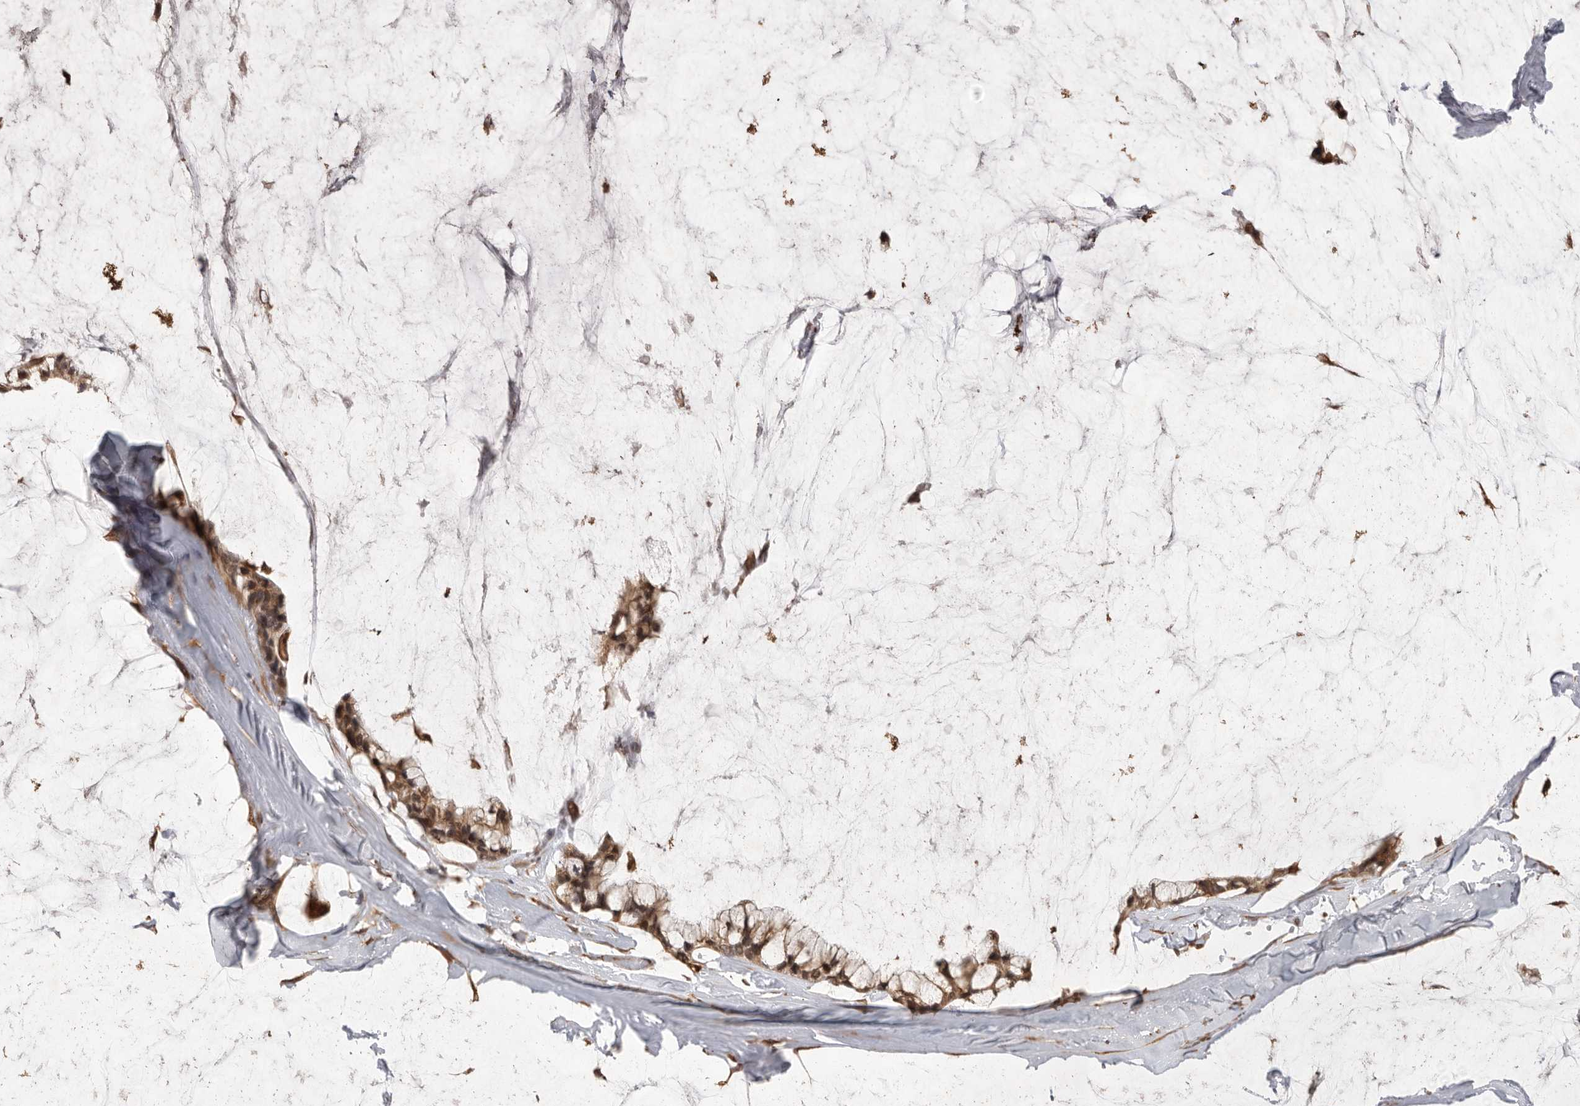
{"staining": {"intensity": "weak", "quantity": ">75%", "location": "cytoplasmic/membranous,nuclear"}, "tissue": "ovarian cancer", "cell_type": "Tumor cells", "image_type": "cancer", "snomed": [{"axis": "morphology", "description": "Cystadenocarcinoma, mucinous, NOS"}, {"axis": "topography", "description": "Ovary"}], "caption": "Ovarian mucinous cystadenocarcinoma stained with immunohistochemistry (IHC) shows weak cytoplasmic/membranous and nuclear staining in approximately >75% of tumor cells. The protein of interest is stained brown, and the nuclei are stained in blue (DAB IHC with brightfield microscopy, high magnification).", "gene": "ZNF83", "patient": {"sex": "female", "age": 39}}